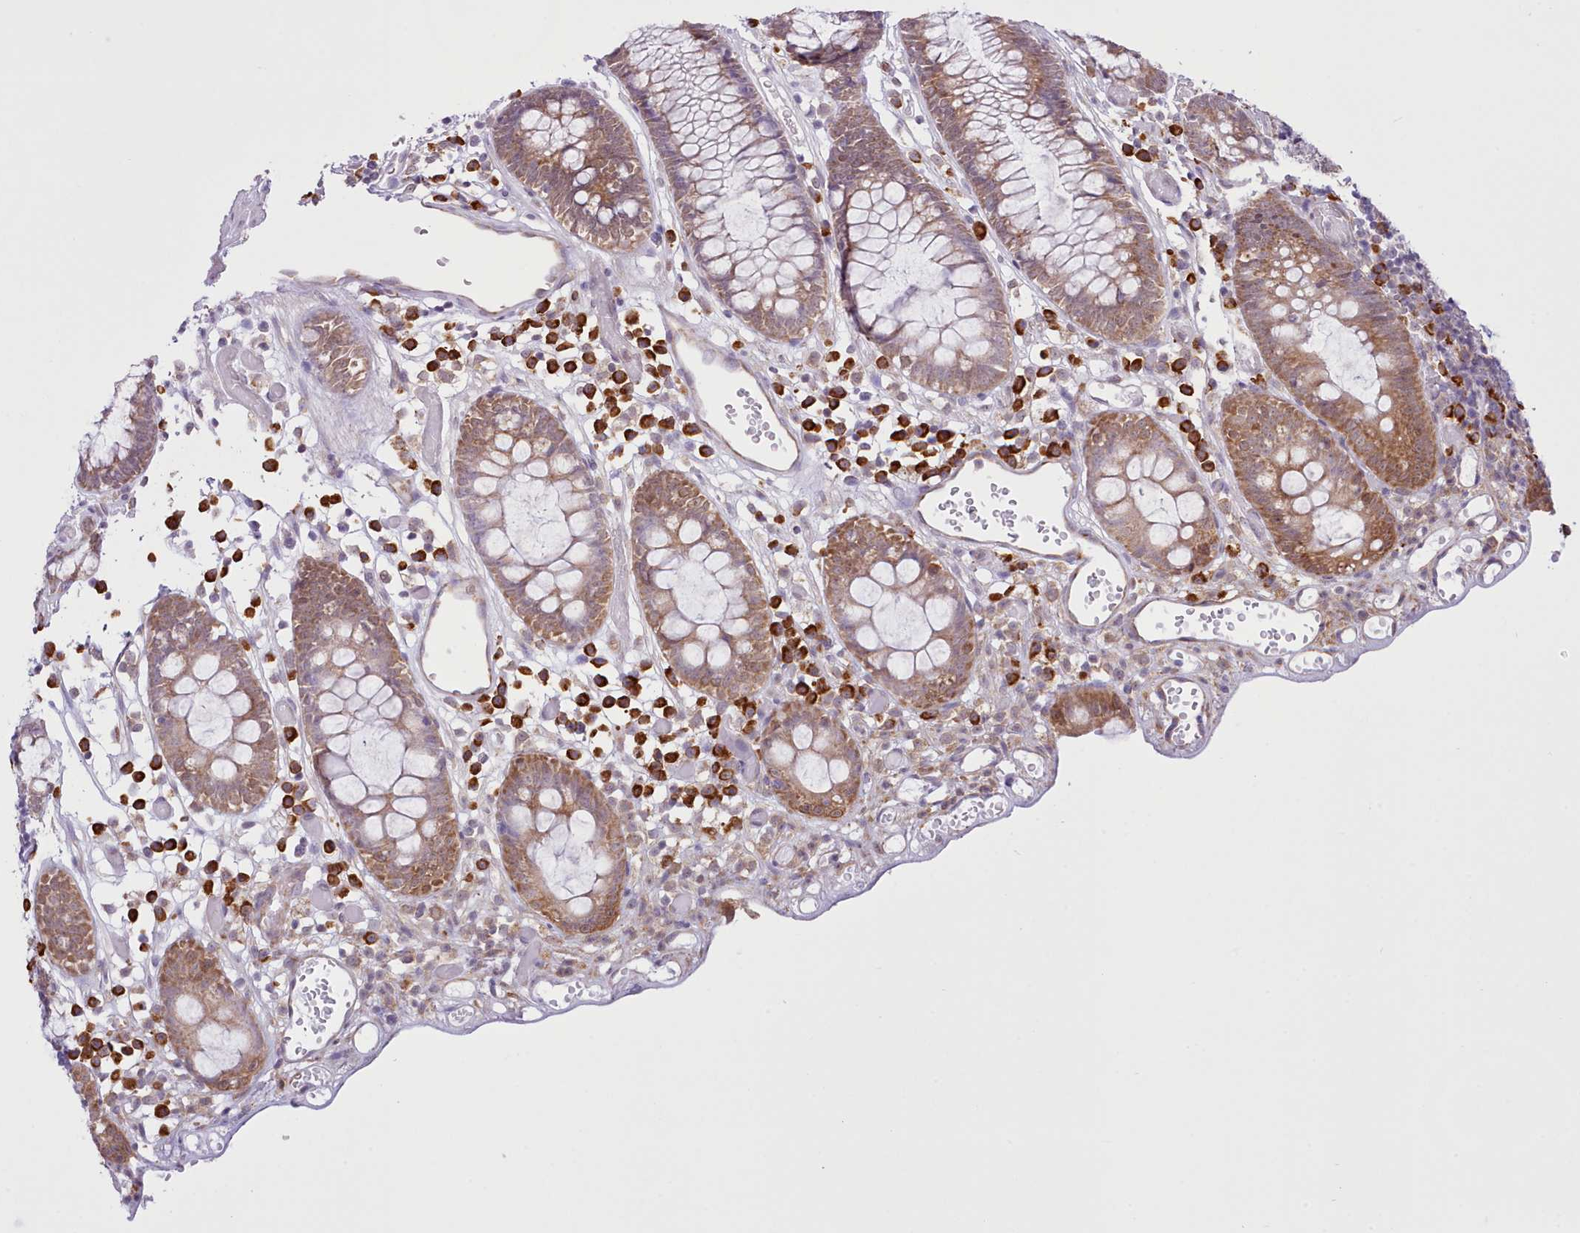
{"staining": {"intensity": "negative", "quantity": "none", "location": "none"}, "tissue": "colon", "cell_type": "Endothelial cells", "image_type": "normal", "snomed": [{"axis": "morphology", "description": "Normal tissue, NOS"}, {"axis": "topography", "description": "Colon"}], "caption": "Immunohistochemistry (IHC) photomicrograph of normal colon: colon stained with DAB exhibits no significant protein staining in endothelial cells. The staining was performed using DAB (3,3'-diaminobenzidine) to visualize the protein expression in brown, while the nuclei were stained in blue with hematoxylin (Magnification: 20x).", "gene": "SEC61B", "patient": {"sex": "male", "age": 14}}